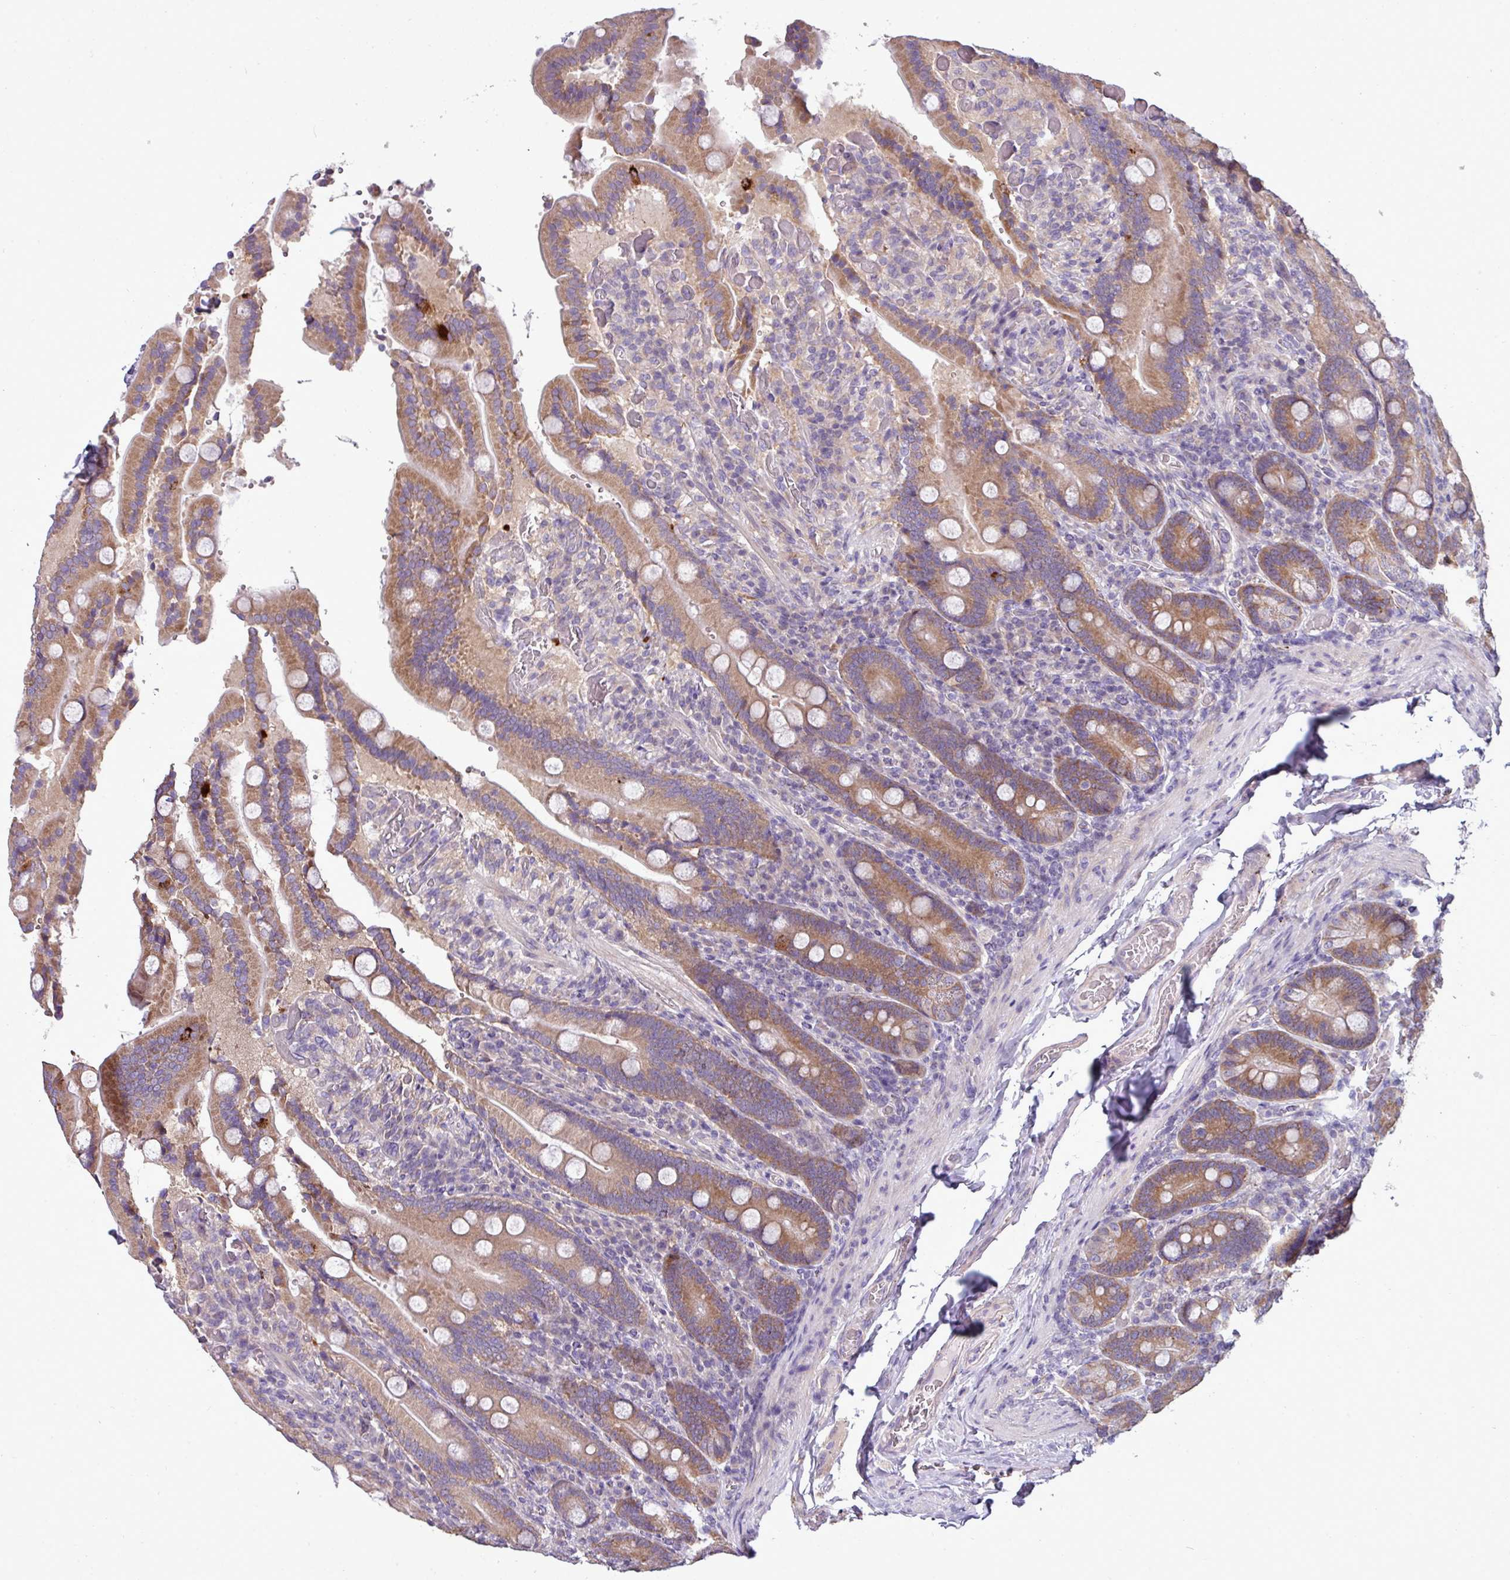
{"staining": {"intensity": "moderate", "quantity": ">75%", "location": "cytoplasmic/membranous"}, "tissue": "duodenum", "cell_type": "Glandular cells", "image_type": "normal", "snomed": [{"axis": "morphology", "description": "Normal tissue, NOS"}, {"axis": "topography", "description": "Duodenum"}], "caption": "Immunohistochemistry (IHC) histopathology image of normal duodenum stained for a protein (brown), which shows medium levels of moderate cytoplasmic/membranous staining in approximately >75% of glandular cells.", "gene": "AGAP4", "patient": {"sex": "female", "age": 62}}